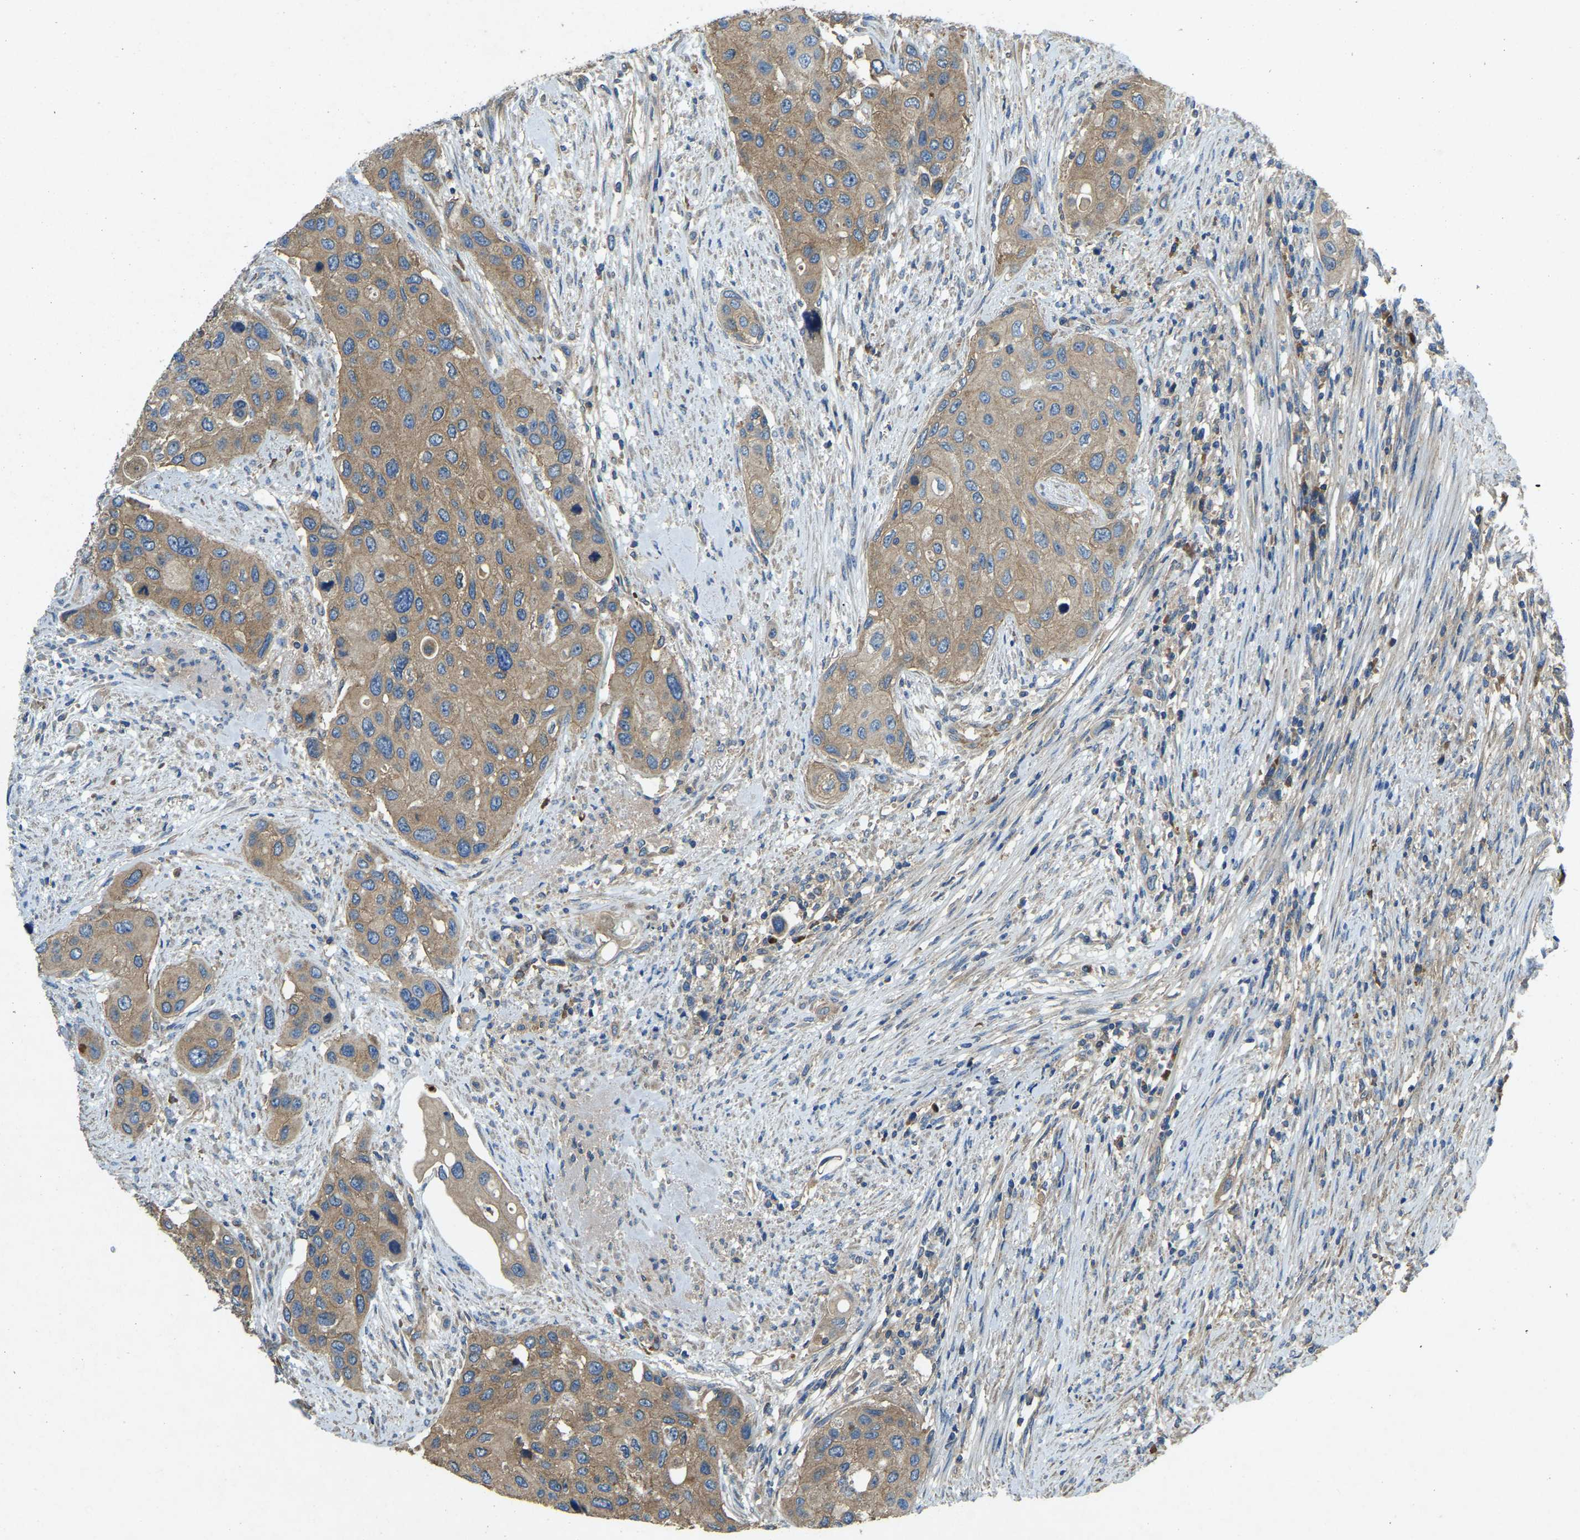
{"staining": {"intensity": "moderate", "quantity": ">75%", "location": "cytoplasmic/membranous"}, "tissue": "urothelial cancer", "cell_type": "Tumor cells", "image_type": "cancer", "snomed": [{"axis": "morphology", "description": "Urothelial carcinoma, High grade"}, {"axis": "topography", "description": "Urinary bladder"}], "caption": "Immunohistochemical staining of human high-grade urothelial carcinoma reveals moderate cytoplasmic/membranous protein expression in about >75% of tumor cells.", "gene": "ATP8B1", "patient": {"sex": "female", "age": 56}}